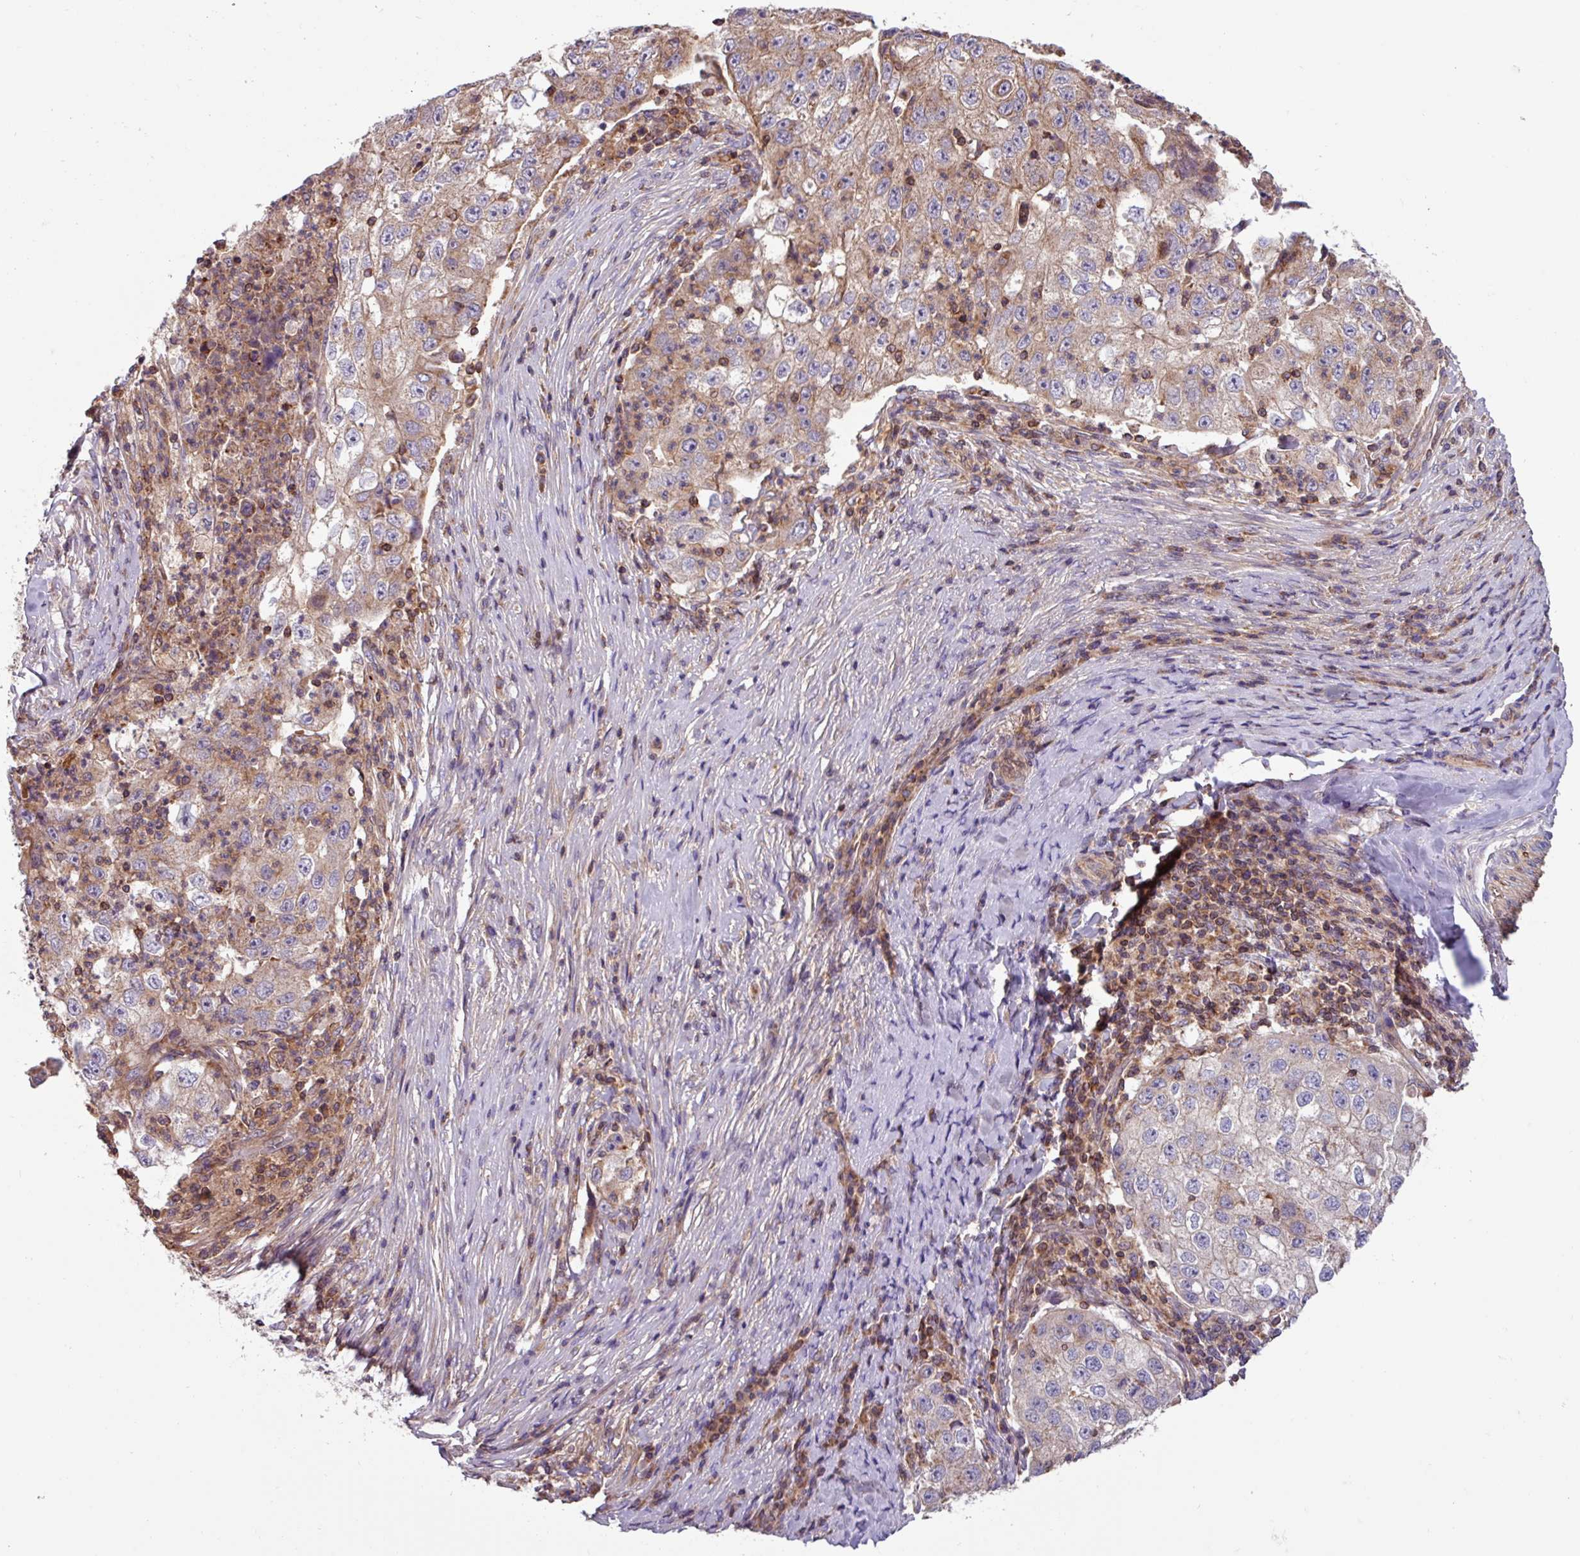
{"staining": {"intensity": "weak", "quantity": "25%-75%", "location": "cytoplasmic/membranous"}, "tissue": "lung cancer", "cell_type": "Tumor cells", "image_type": "cancer", "snomed": [{"axis": "morphology", "description": "Squamous cell carcinoma, NOS"}, {"axis": "topography", "description": "Lung"}], "caption": "Brown immunohistochemical staining in lung squamous cell carcinoma exhibits weak cytoplasmic/membranous positivity in about 25%-75% of tumor cells.", "gene": "PLEKHD1", "patient": {"sex": "male", "age": 64}}